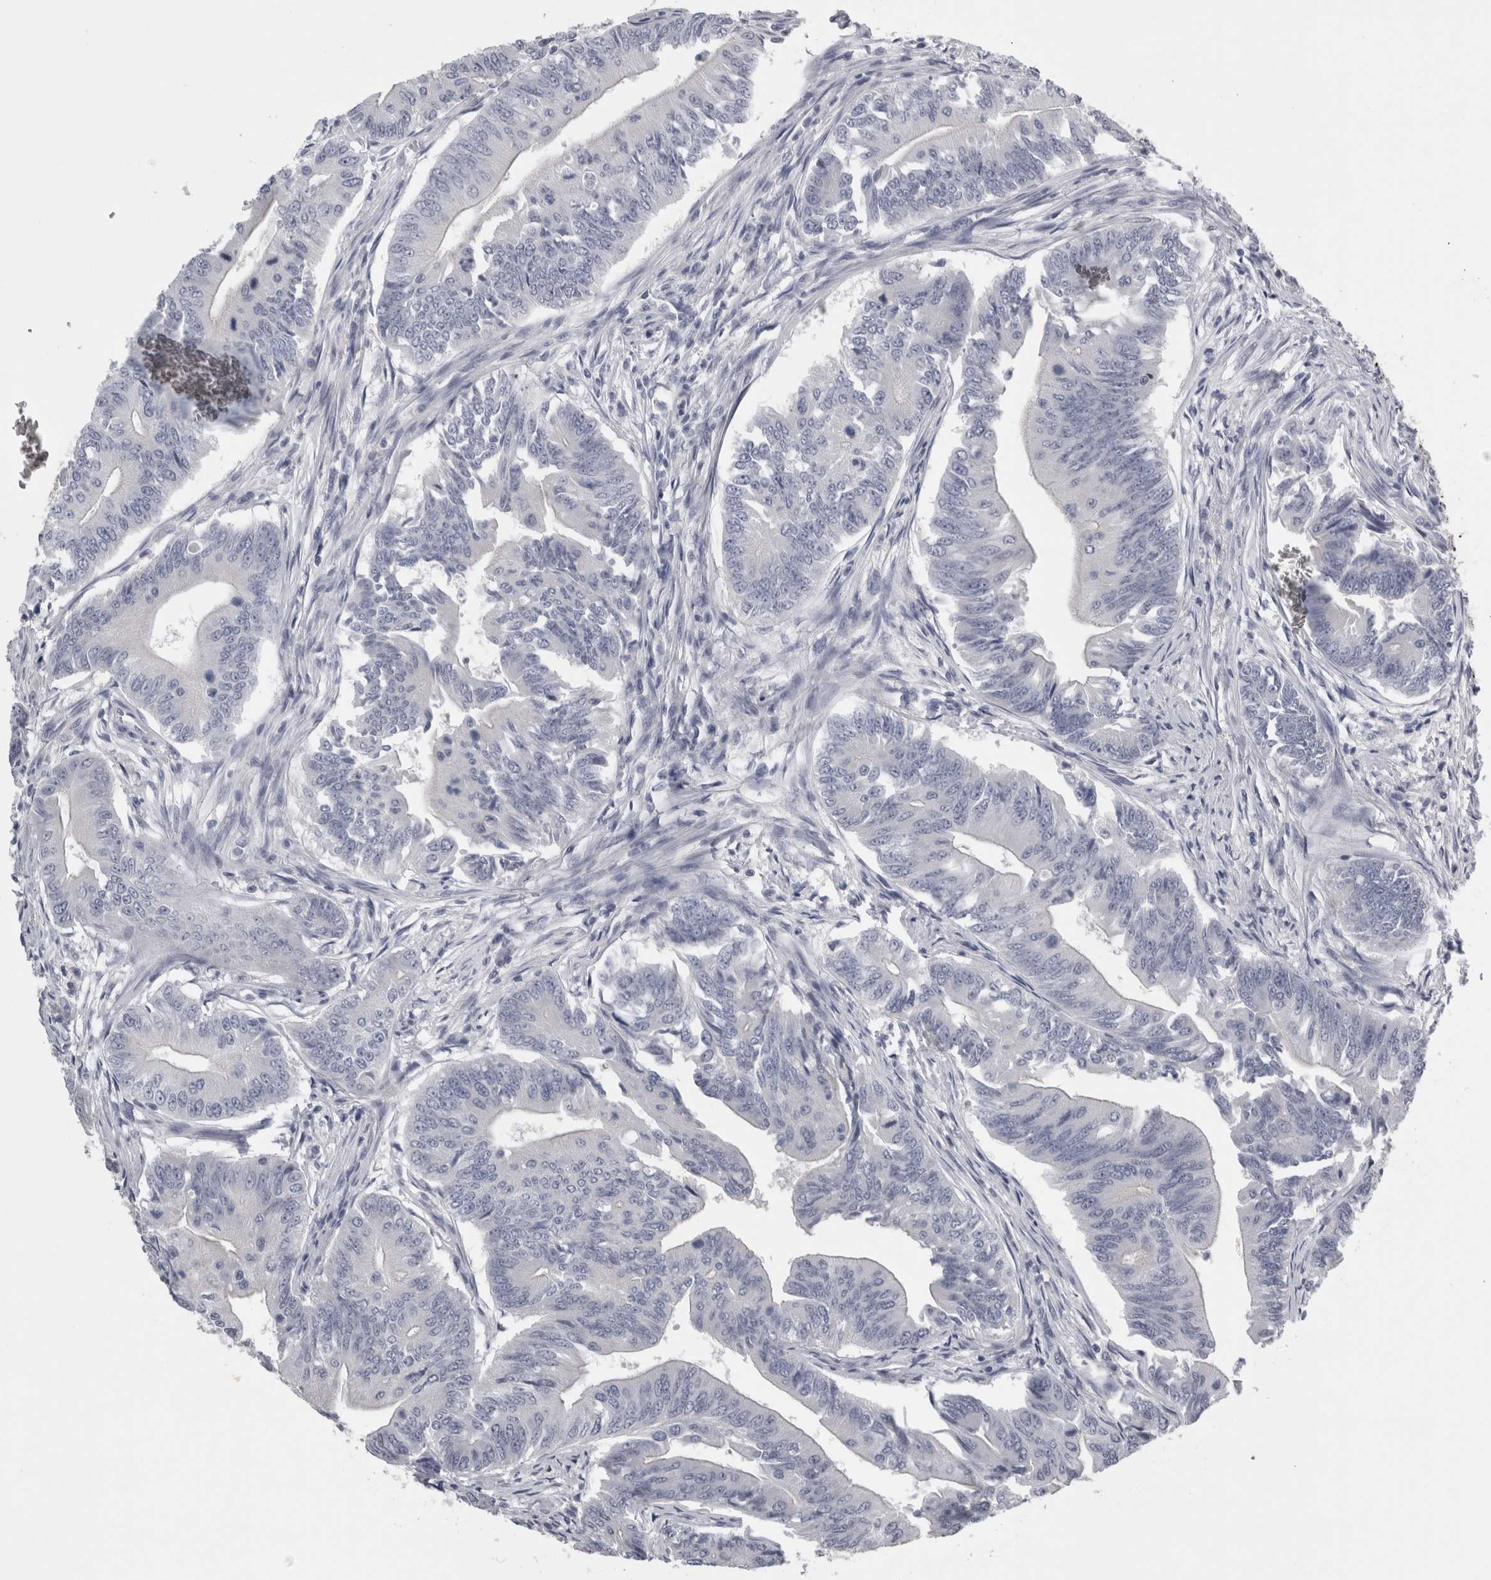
{"staining": {"intensity": "negative", "quantity": "none", "location": "none"}, "tissue": "colorectal cancer", "cell_type": "Tumor cells", "image_type": "cancer", "snomed": [{"axis": "morphology", "description": "Adenoma, NOS"}, {"axis": "morphology", "description": "Adenocarcinoma, NOS"}, {"axis": "topography", "description": "Colon"}], "caption": "DAB (3,3'-diaminobenzidine) immunohistochemical staining of adenoma (colorectal) displays no significant staining in tumor cells.", "gene": "TCAP", "patient": {"sex": "male", "age": 79}}